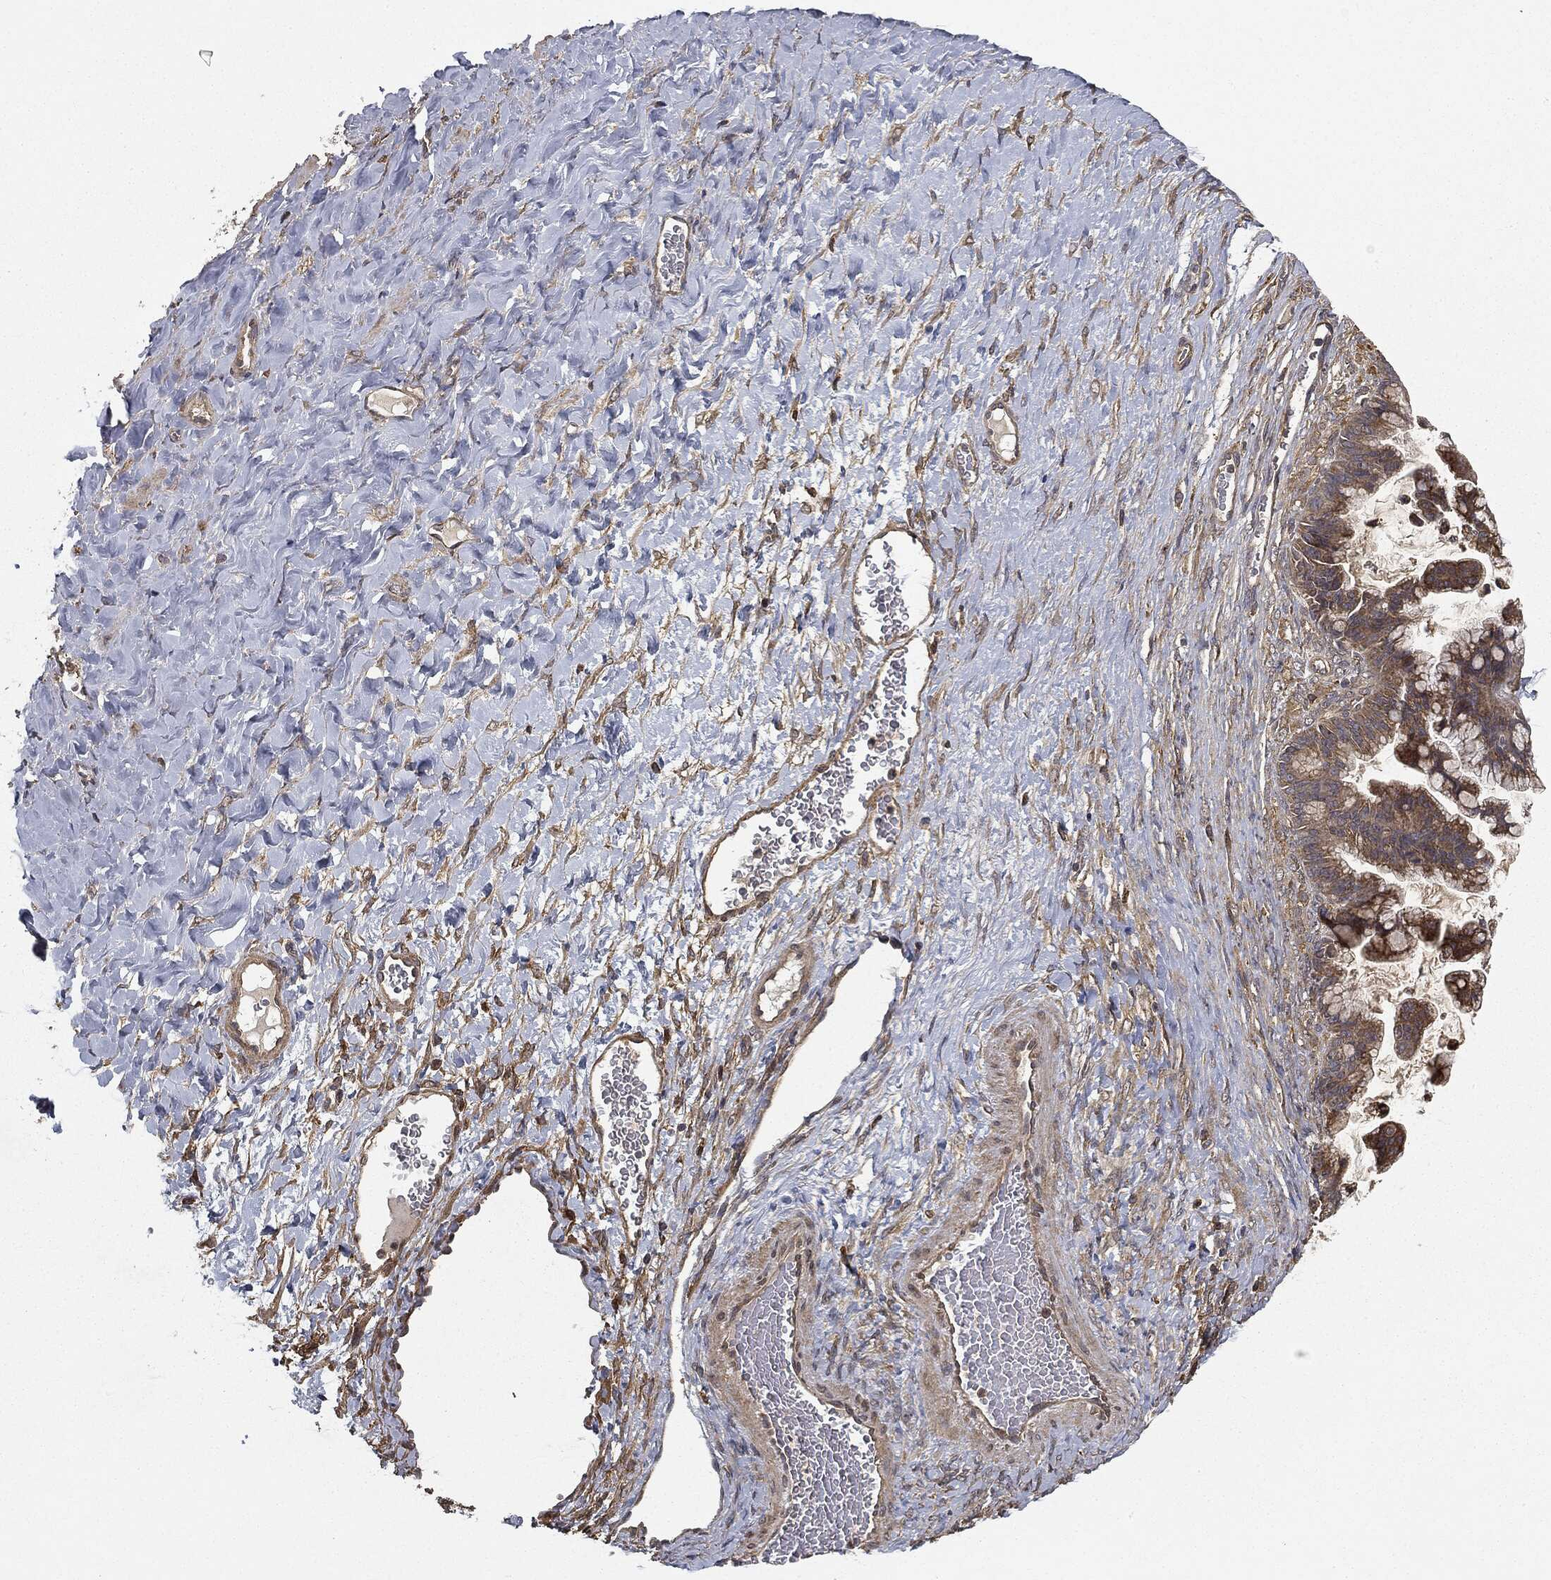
{"staining": {"intensity": "moderate", "quantity": "25%-75%", "location": "cytoplasmic/membranous"}, "tissue": "ovarian cancer", "cell_type": "Tumor cells", "image_type": "cancer", "snomed": [{"axis": "morphology", "description": "Cystadenocarcinoma, mucinous, NOS"}, {"axis": "topography", "description": "Ovary"}], "caption": "Immunohistochemical staining of ovarian cancer exhibits moderate cytoplasmic/membranous protein staining in approximately 25%-75% of tumor cells. (DAB = brown stain, brightfield microscopy at high magnification).", "gene": "MIER2", "patient": {"sex": "female", "age": 67}}